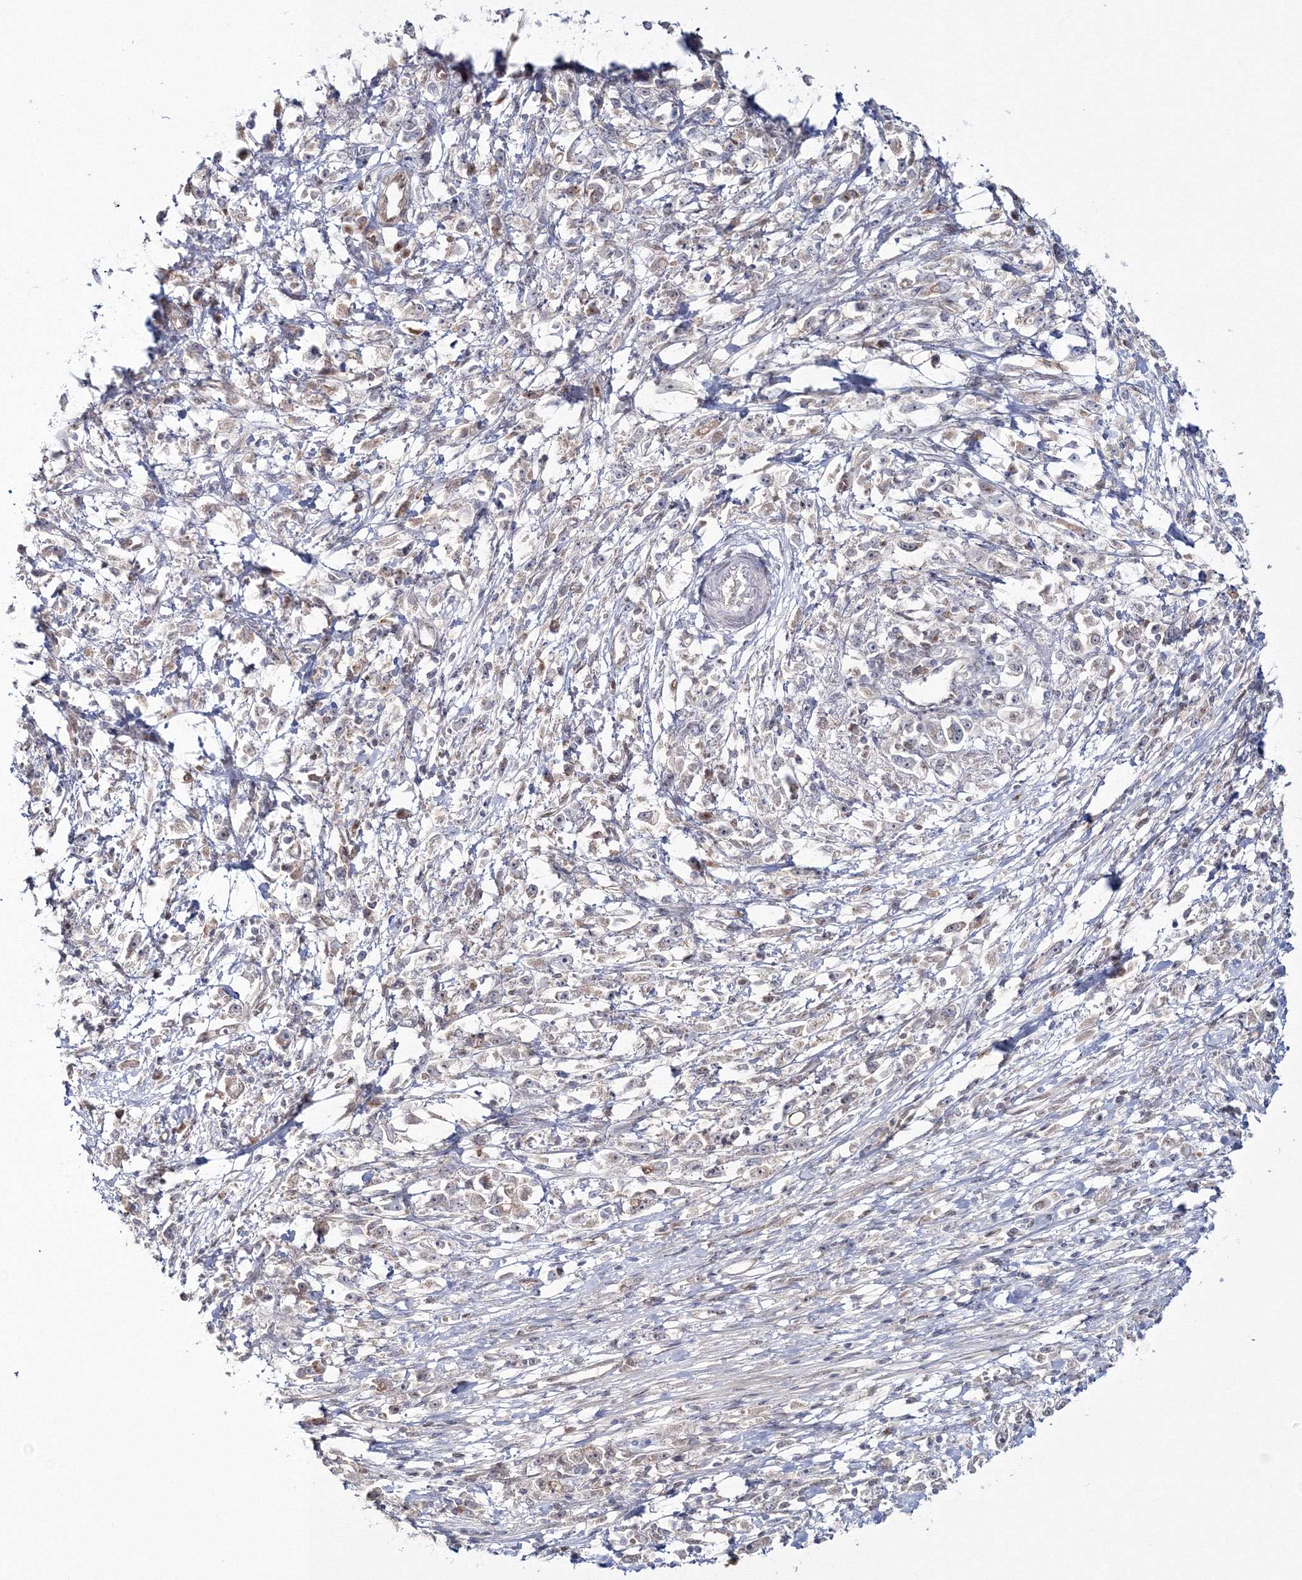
{"staining": {"intensity": "negative", "quantity": "none", "location": "none"}, "tissue": "stomach cancer", "cell_type": "Tumor cells", "image_type": "cancer", "snomed": [{"axis": "morphology", "description": "Adenocarcinoma, NOS"}, {"axis": "topography", "description": "Stomach"}], "caption": "A high-resolution histopathology image shows immunohistochemistry staining of stomach adenocarcinoma, which displays no significant positivity in tumor cells.", "gene": "ZFAND6", "patient": {"sex": "female", "age": 59}}